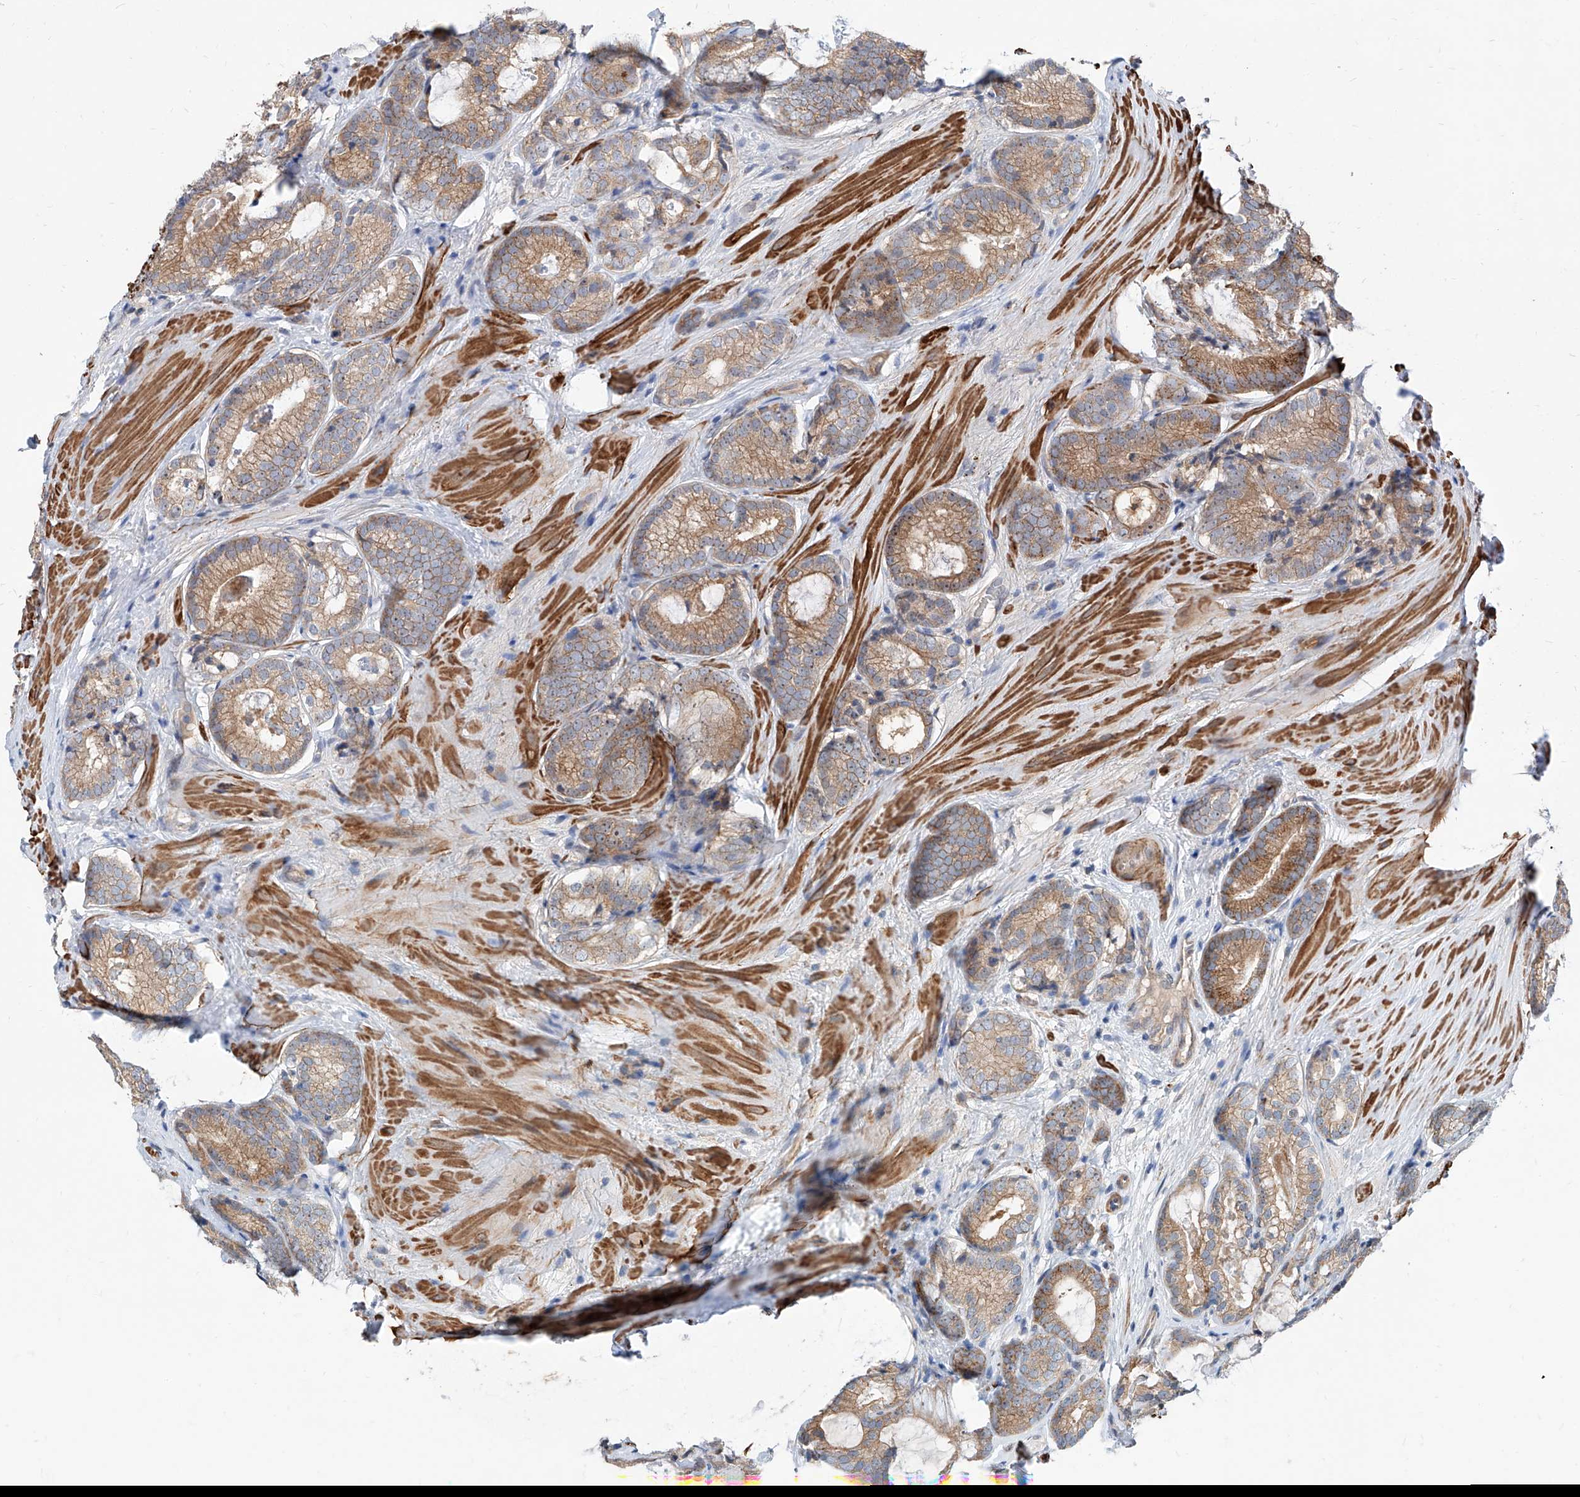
{"staining": {"intensity": "moderate", "quantity": ">75%", "location": "cytoplasmic/membranous"}, "tissue": "prostate cancer", "cell_type": "Tumor cells", "image_type": "cancer", "snomed": [{"axis": "morphology", "description": "Adenocarcinoma, High grade"}, {"axis": "topography", "description": "Prostate"}], "caption": "Immunohistochemical staining of human prostate high-grade adenocarcinoma displays moderate cytoplasmic/membranous protein staining in about >75% of tumor cells.", "gene": "MAGEE2", "patient": {"sex": "male", "age": 63}}